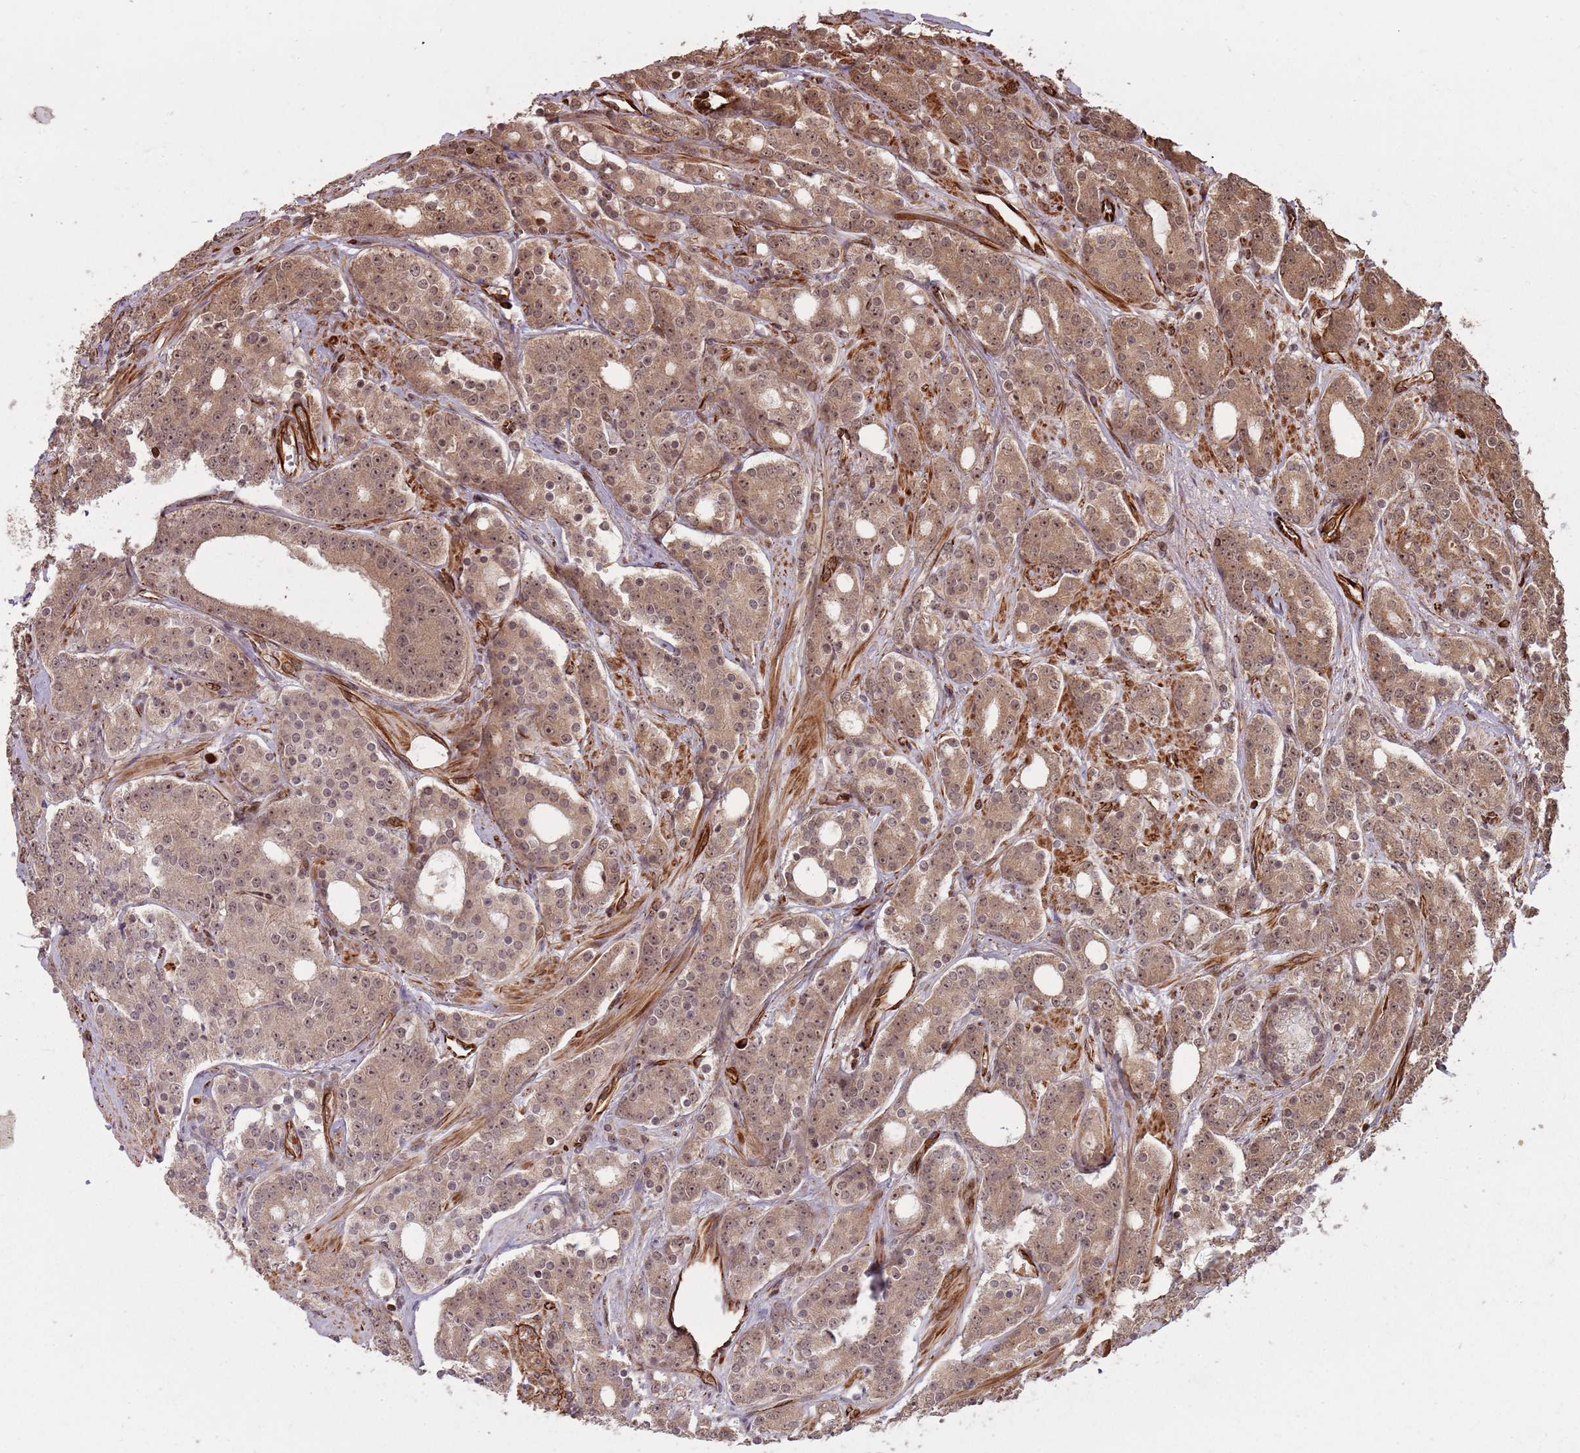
{"staining": {"intensity": "moderate", "quantity": ">75%", "location": "cytoplasmic/membranous,nuclear"}, "tissue": "prostate cancer", "cell_type": "Tumor cells", "image_type": "cancer", "snomed": [{"axis": "morphology", "description": "Adenocarcinoma, High grade"}, {"axis": "topography", "description": "Prostate"}], "caption": "Brown immunohistochemical staining in prostate cancer (adenocarcinoma (high-grade)) exhibits moderate cytoplasmic/membranous and nuclear expression in approximately >75% of tumor cells.", "gene": "ADAMTS3", "patient": {"sex": "male", "age": 62}}